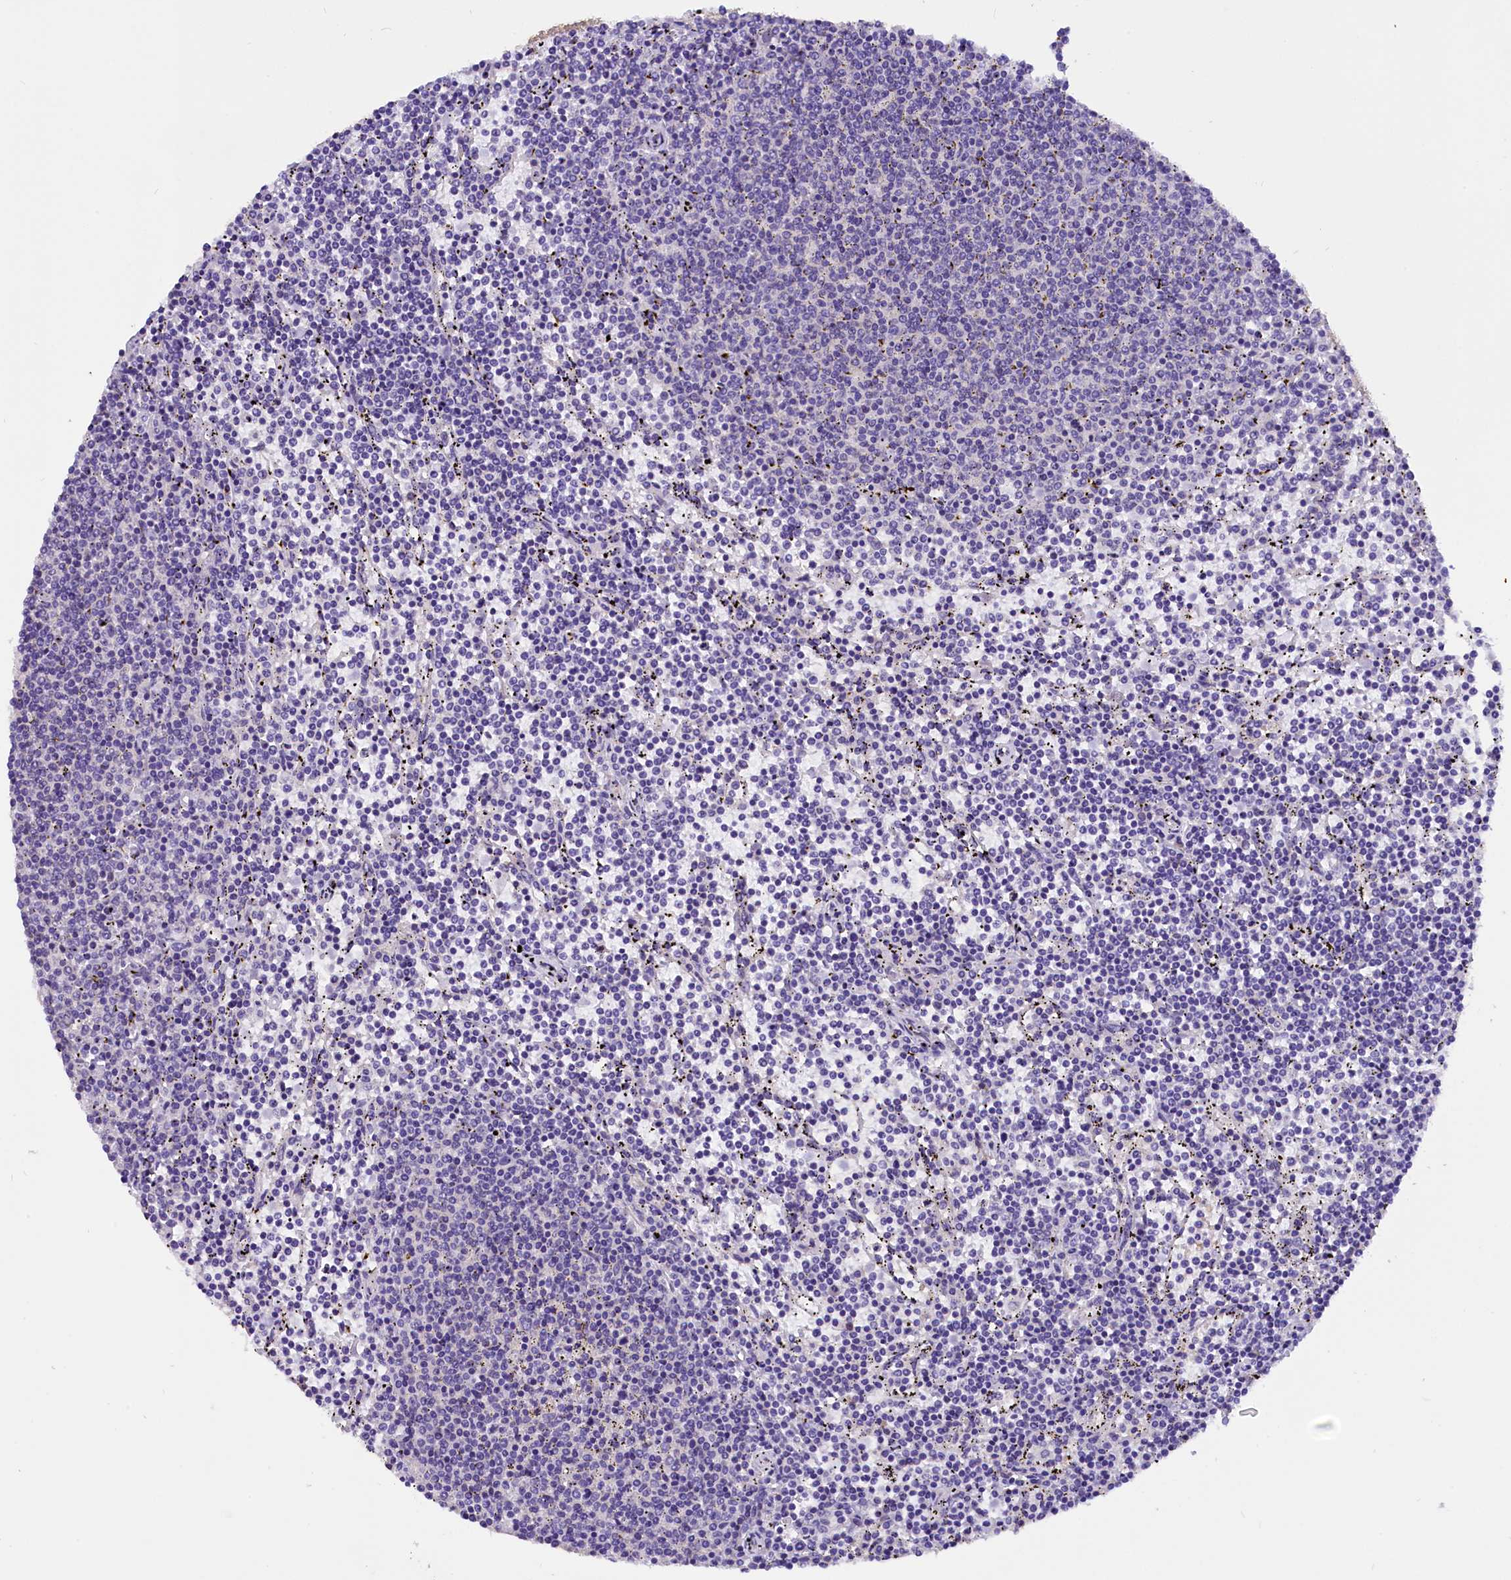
{"staining": {"intensity": "negative", "quantity": "none", "location": "none"}, "tissue": "lymphoma", "cell_type": "Tumor cells", "image_type": "cancer", "snomed": [{"axis": "morphology", "description": "Malignant lymphoma, non-Hodgkin's type, Low grade"}, {"axis": "topography", "description": "Spleen"}], "caption": "Image shows no protein positivity in tumor cells of malignant lymphoma, non-Hodgkin's type (low-grade) tissue.", "gene": "AP3B2", "patient": {"sex": "female", "age": 50}}